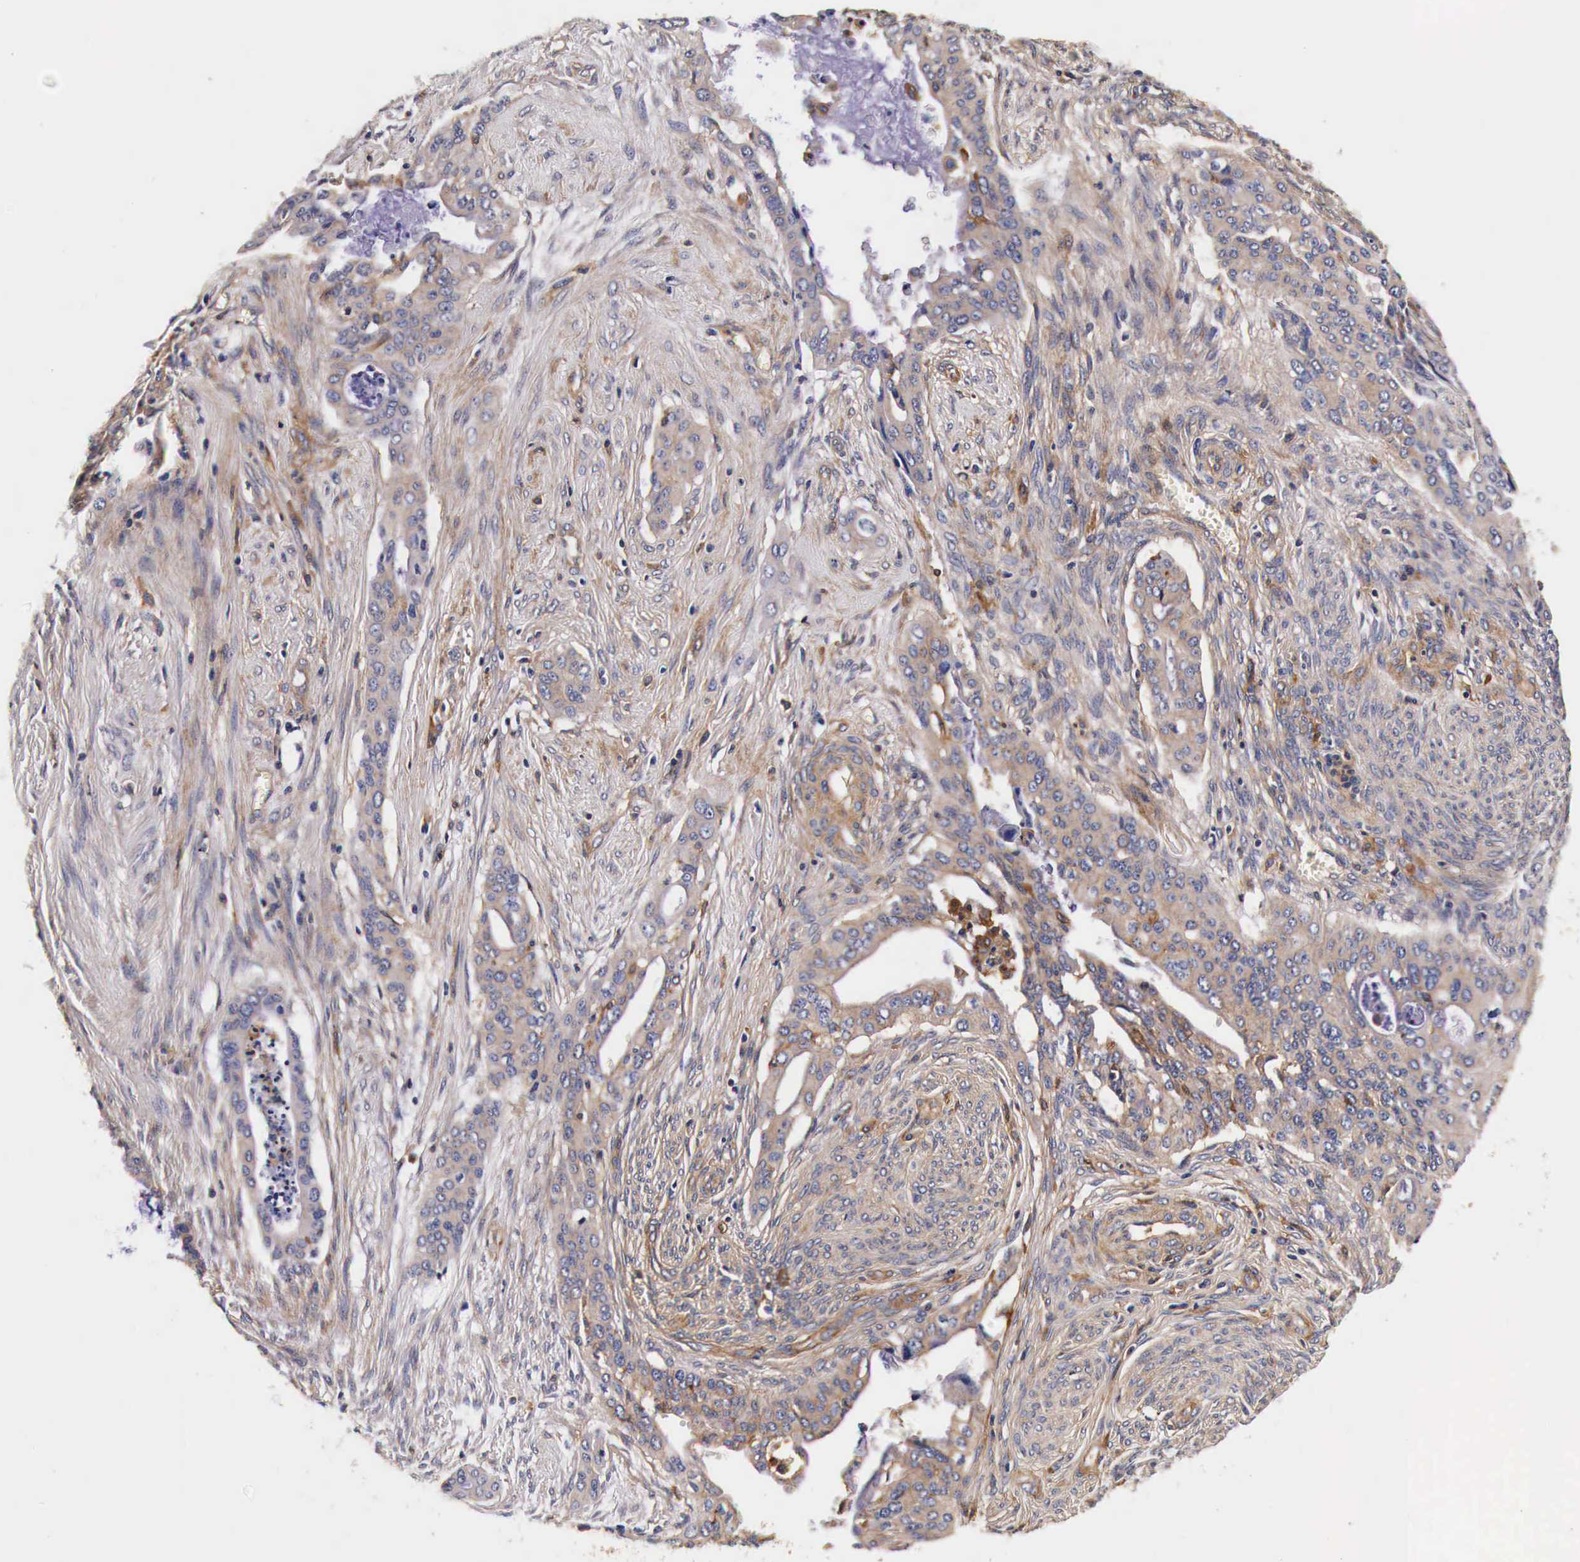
{"staining": {"intensity": "weak", "quantity": ">75%", "location": "cytoplasmic/membranous"}, "tissue": "cervical cancer", "cell_type": "Tumor cells", "image_type": "cancer", "snomed": [{"axis": "morphology", "description": "Squamous cell carcinoma, NOS"}, {"axis": "topography", "description": "Cervix"}], "caption": "Immunohistochemistry histopathology image of neoplastic tissue: cervical cancer stained using immunohistochemistry demonstrates low levels of weak protein expression localized specifically in the cytoplasmic/membranous of tumor cells, appearing as a cytoplasmic/membranous brown color.", "gene": "RP2", "patient": {"sex": "female", "age": 34}}